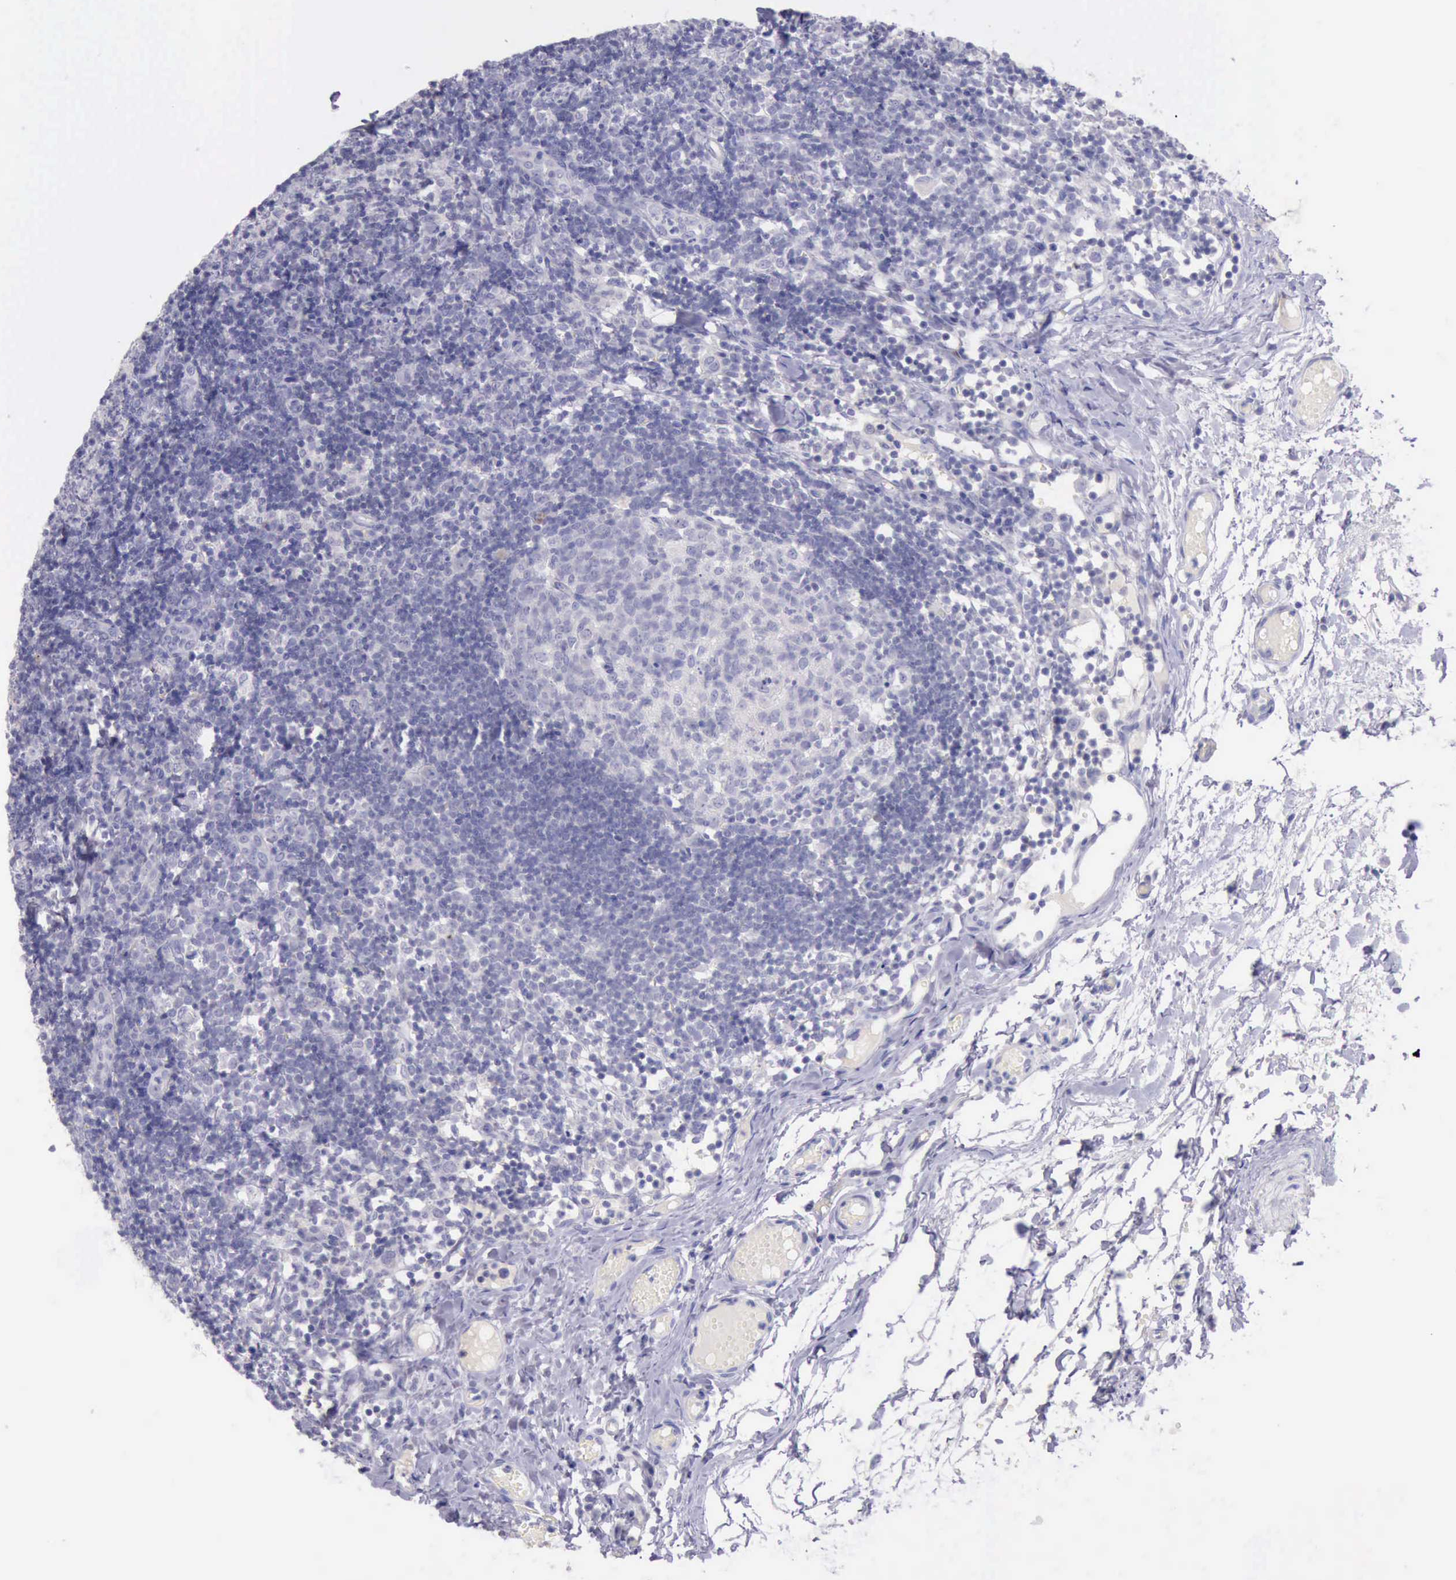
{"staining": {"intensity": "negative", "quantity": "none", "location": "none"}, "tissue": "lymph node", "cell_type": "Germinal center cells", "image_type": "normal", "snomed": [{"axis": "morphology", "description": "Normal tissue, NOS"}, {"axis": "morphology", "description": "Inflammation, NOS"}, {"axis": "topography", "description": "Lymph node"}, {"axis": "topography", "description": "Salivary gland"}], "caption": "Immunohistochemical staining of unremarkable human lymph node reveals no significant staining in germinal center cells.", "gene": "LRFN5", "patient": {"sex": "male", "age": 3}}